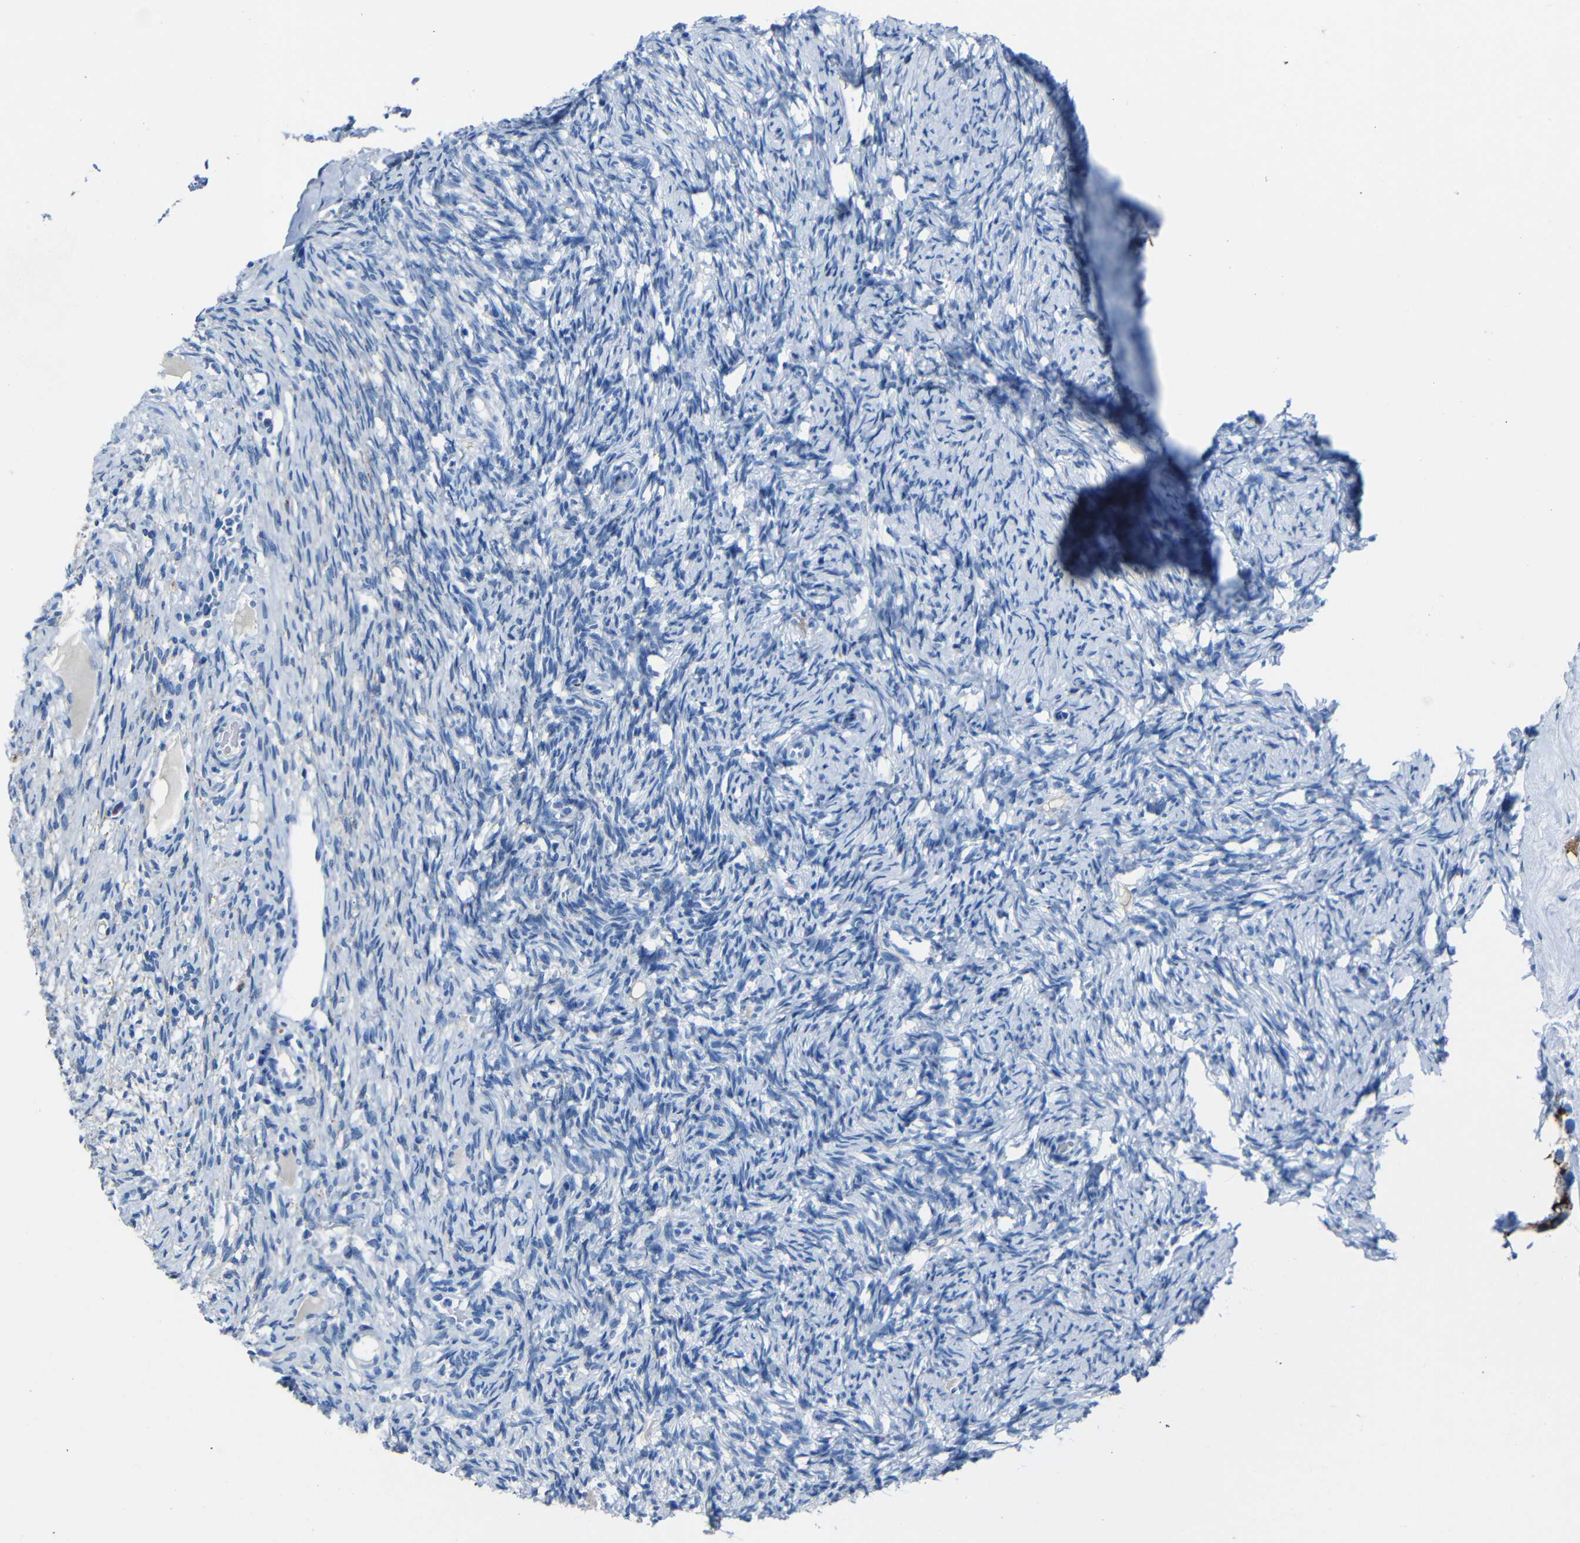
{"staining": {"intensity": "weak", "quantity": ">75%", "location": "cytoplasmic/membranous"}, "tissue": "ovary", "cell_type": "Follicle cells", "image_type": "normal", "snomed": [{"axis": "morphology", "description": "Normal tissue, NOS"}, {"axis": "topography", "description": "Ovary"}], "caption": "Follicle cells display low levels of weak cytoplasmic/membranous positivity in approximately >75% of cells in normal human ovary.", "gene": "CLDN11", "patient": {"sex": "female", "age": 33}}